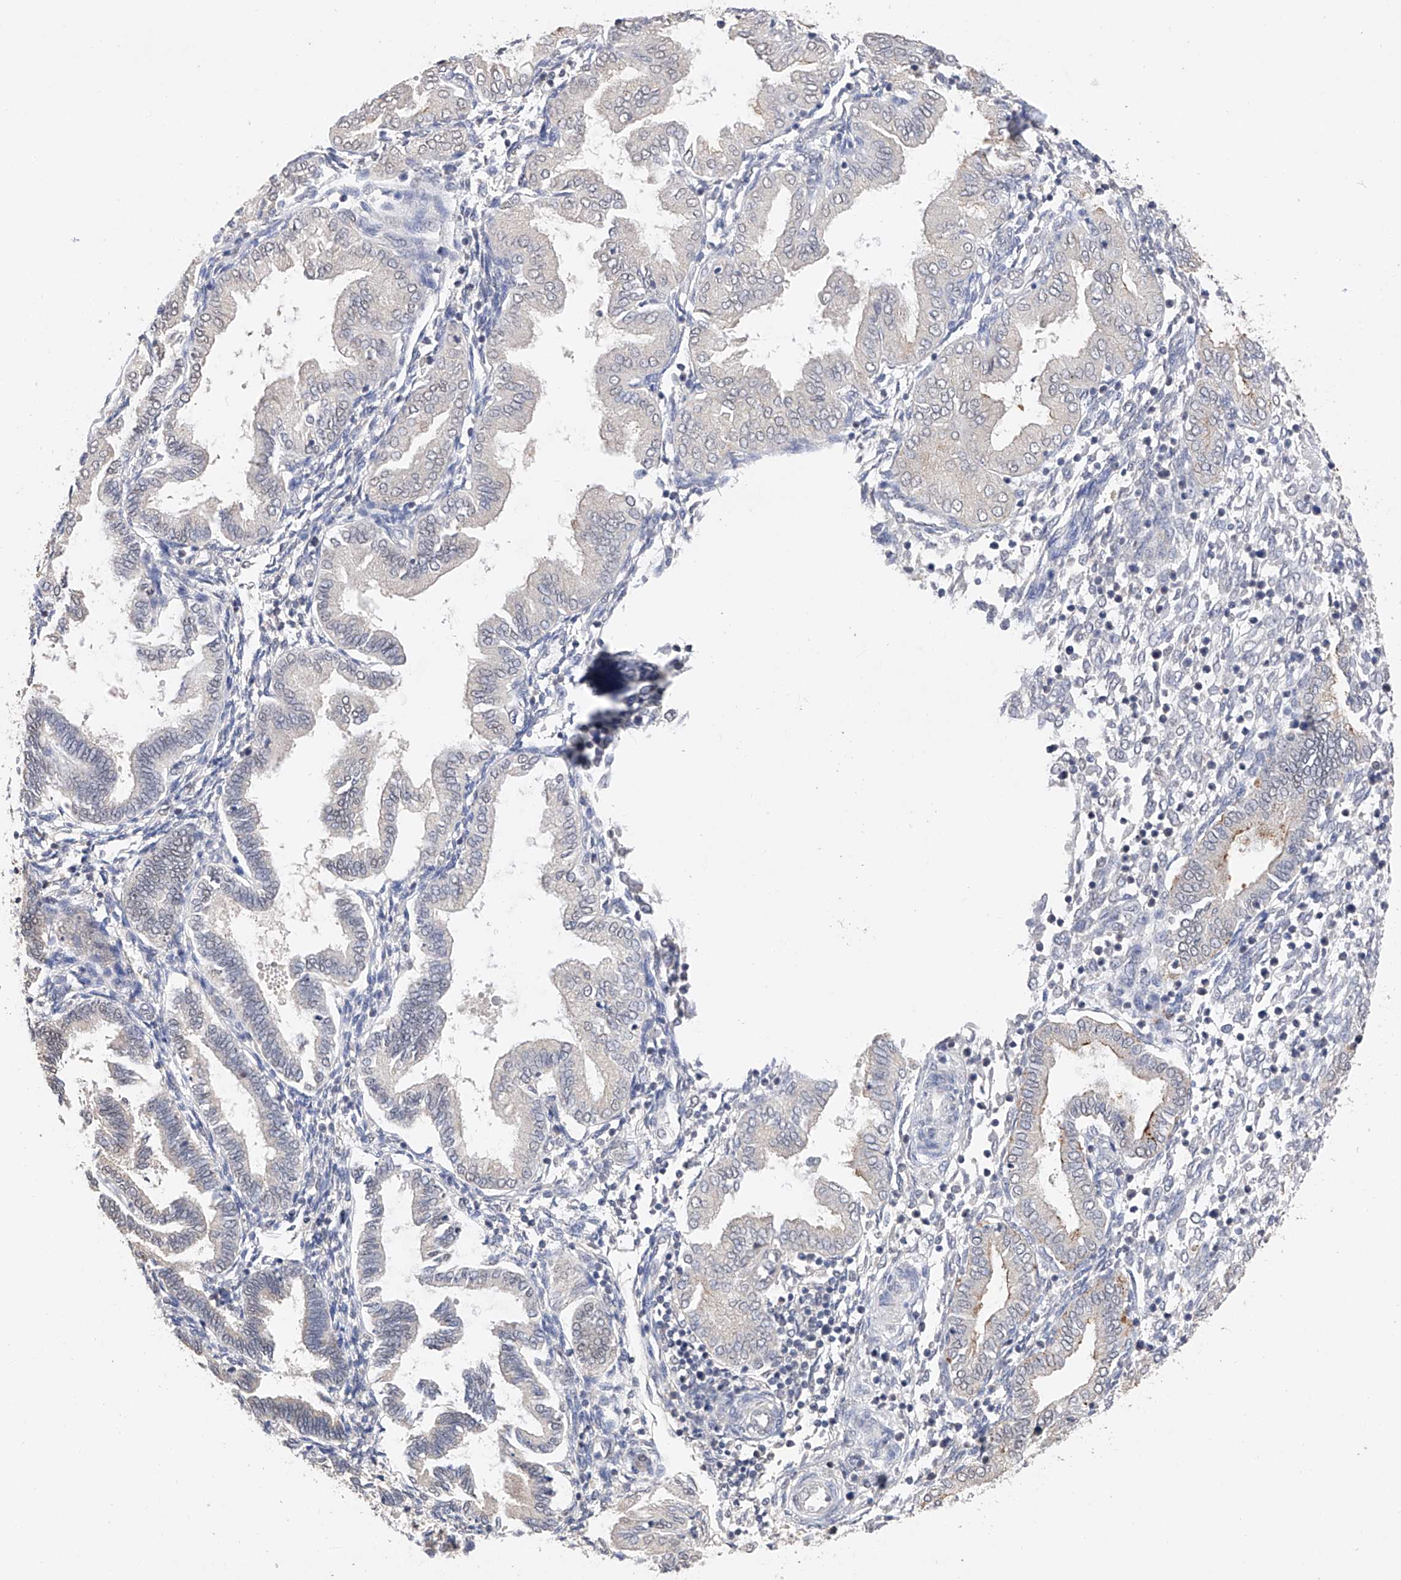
{"staining": {"intensity": "negative", "quantity": "none", "location": "none"}, "tissue": "endometrium", "cell_type": "Cells in endometrial stroma", "image_type": "normal", "snomed": [{"axis": "morphology", "description": "Normal tissue, NOS"}, {"axis": "topography", "description": "Endometrium"}], "caption": "IHC photomicrograph of normal endometrium: human endometrium stained with DAB (3,3'-diaminobenzidine) reveals no significant protein positivity in cells in endometrial stroma.", "gene": "DMAP1", "patient": {"sex": "female", "age": 53}}